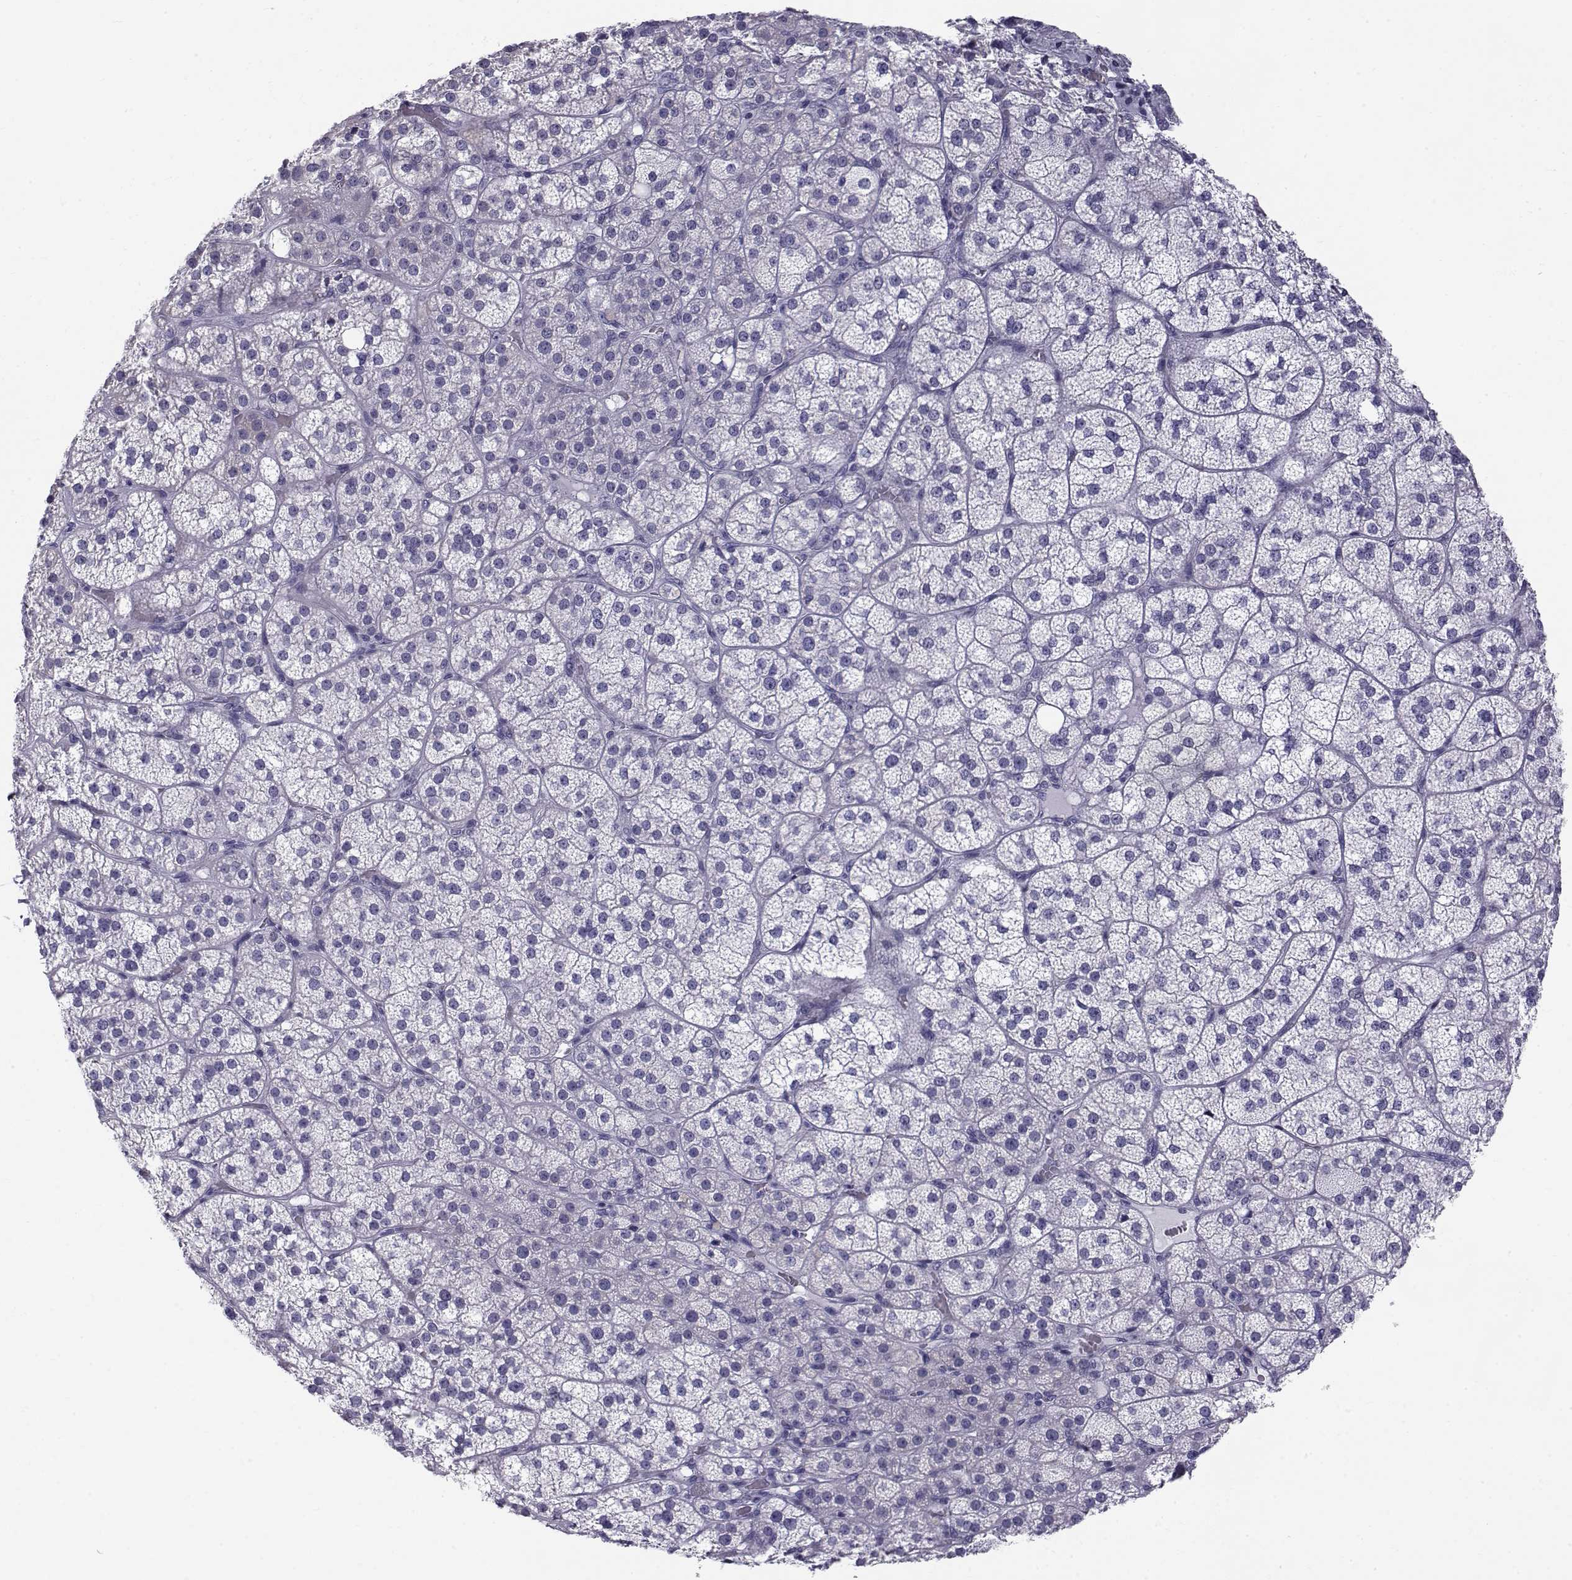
{"staining": {"intensity": "negative", "quantity": "none", "location": "none"}, "tissue": "adrenal gland", "cell_type": "Glandular cells", "image_type": "normal", "snomed": [{"axis": "morphology", "description": "Normal tissue, NOS"}, {"axis": "topography", "description": "Adrenal gland"}], "caption": "Micrograph shows no protein expression in glandular cells of unremarkable adrenal gland. (Brightfield microscopy of DAB IHC at high magnification).", "gene": "RNASE12", "patient": {"sex": "female", "age": 60}}